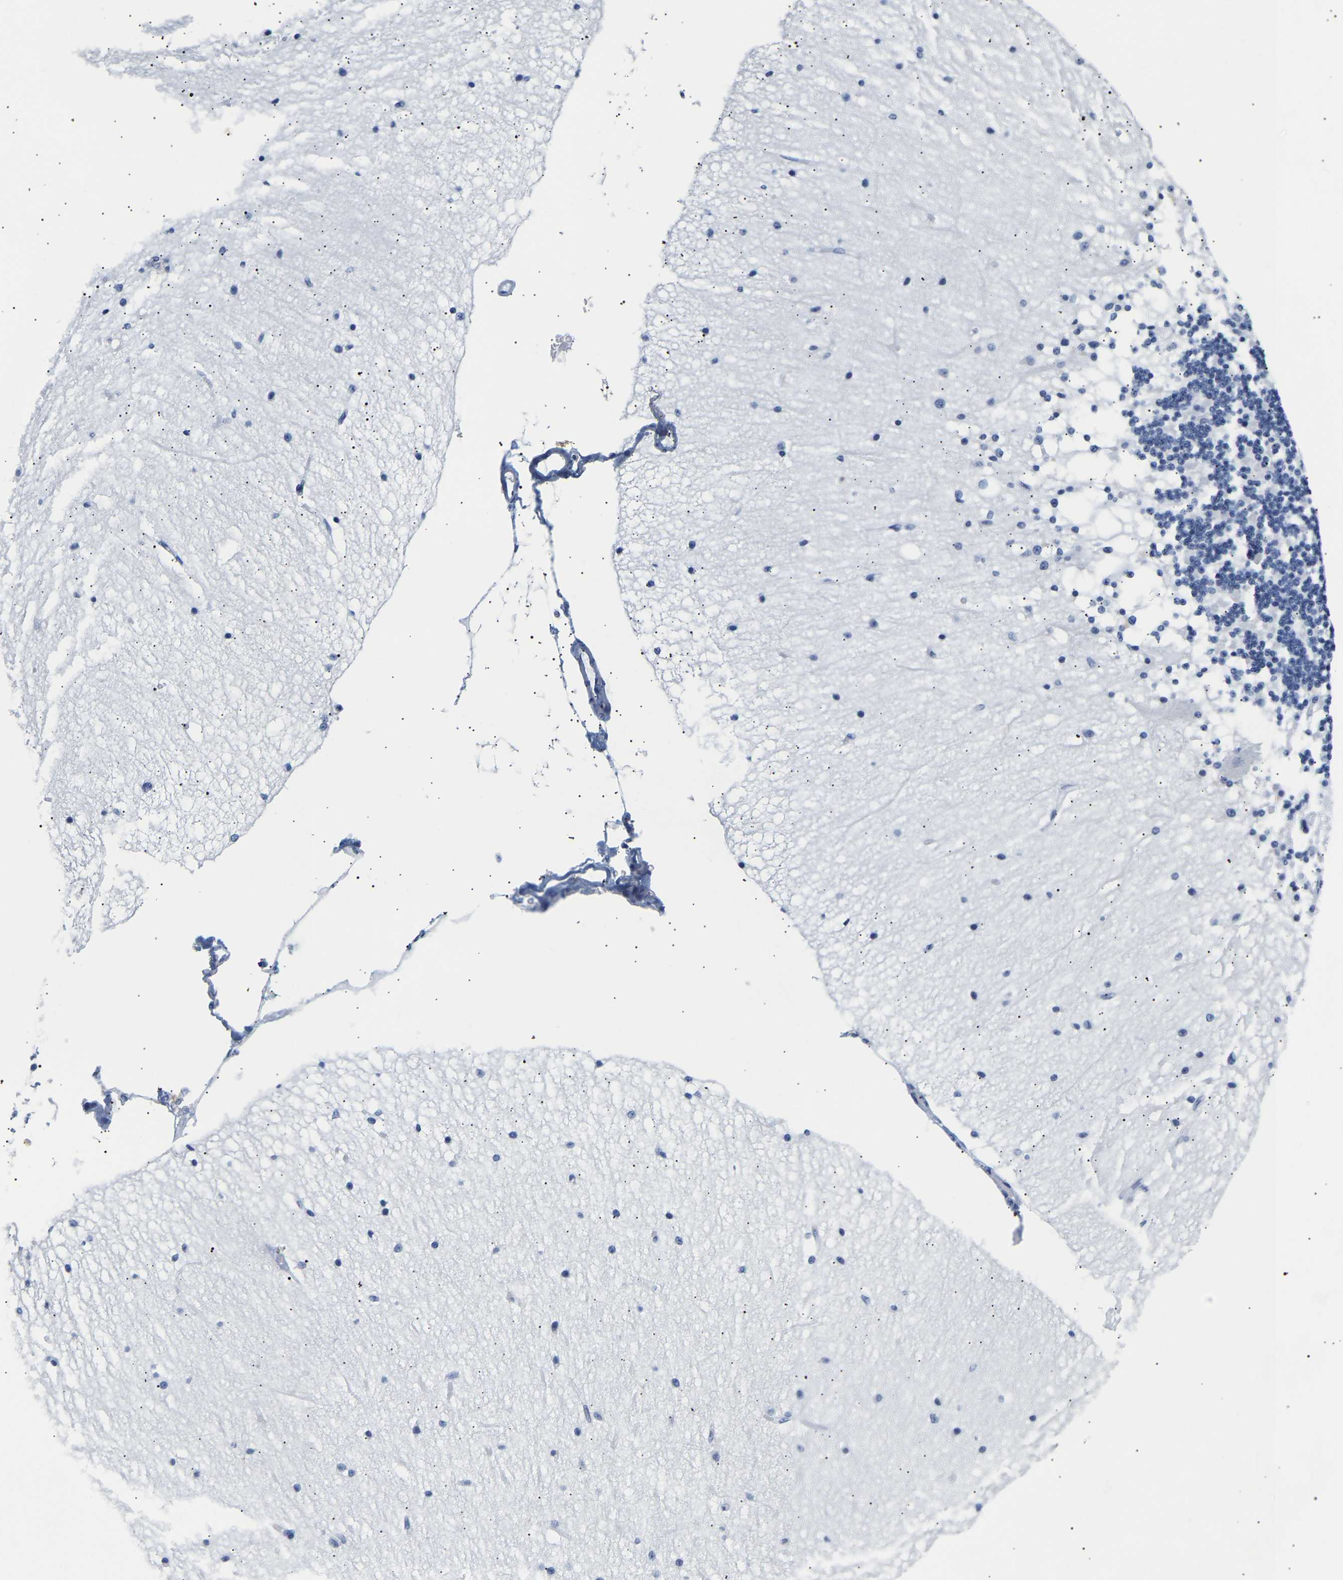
{"staining": {"intensity": "negative", "quantity": "none", "location": "none"}, "tissue": "cerebellum", "cell_type": "Cells in granular layer", "image_type": "normal", "snomed": [{"axis": "morphology", "description": "Normal tissue, NOS"}, {"axis": "topography", "description": "Cerebellum"}], "caption": "An image of human cerebellum is negative for staining in cells in granular layer.", "gene": "SPINK2", "patient": {"sex": "female", "age": 54}}